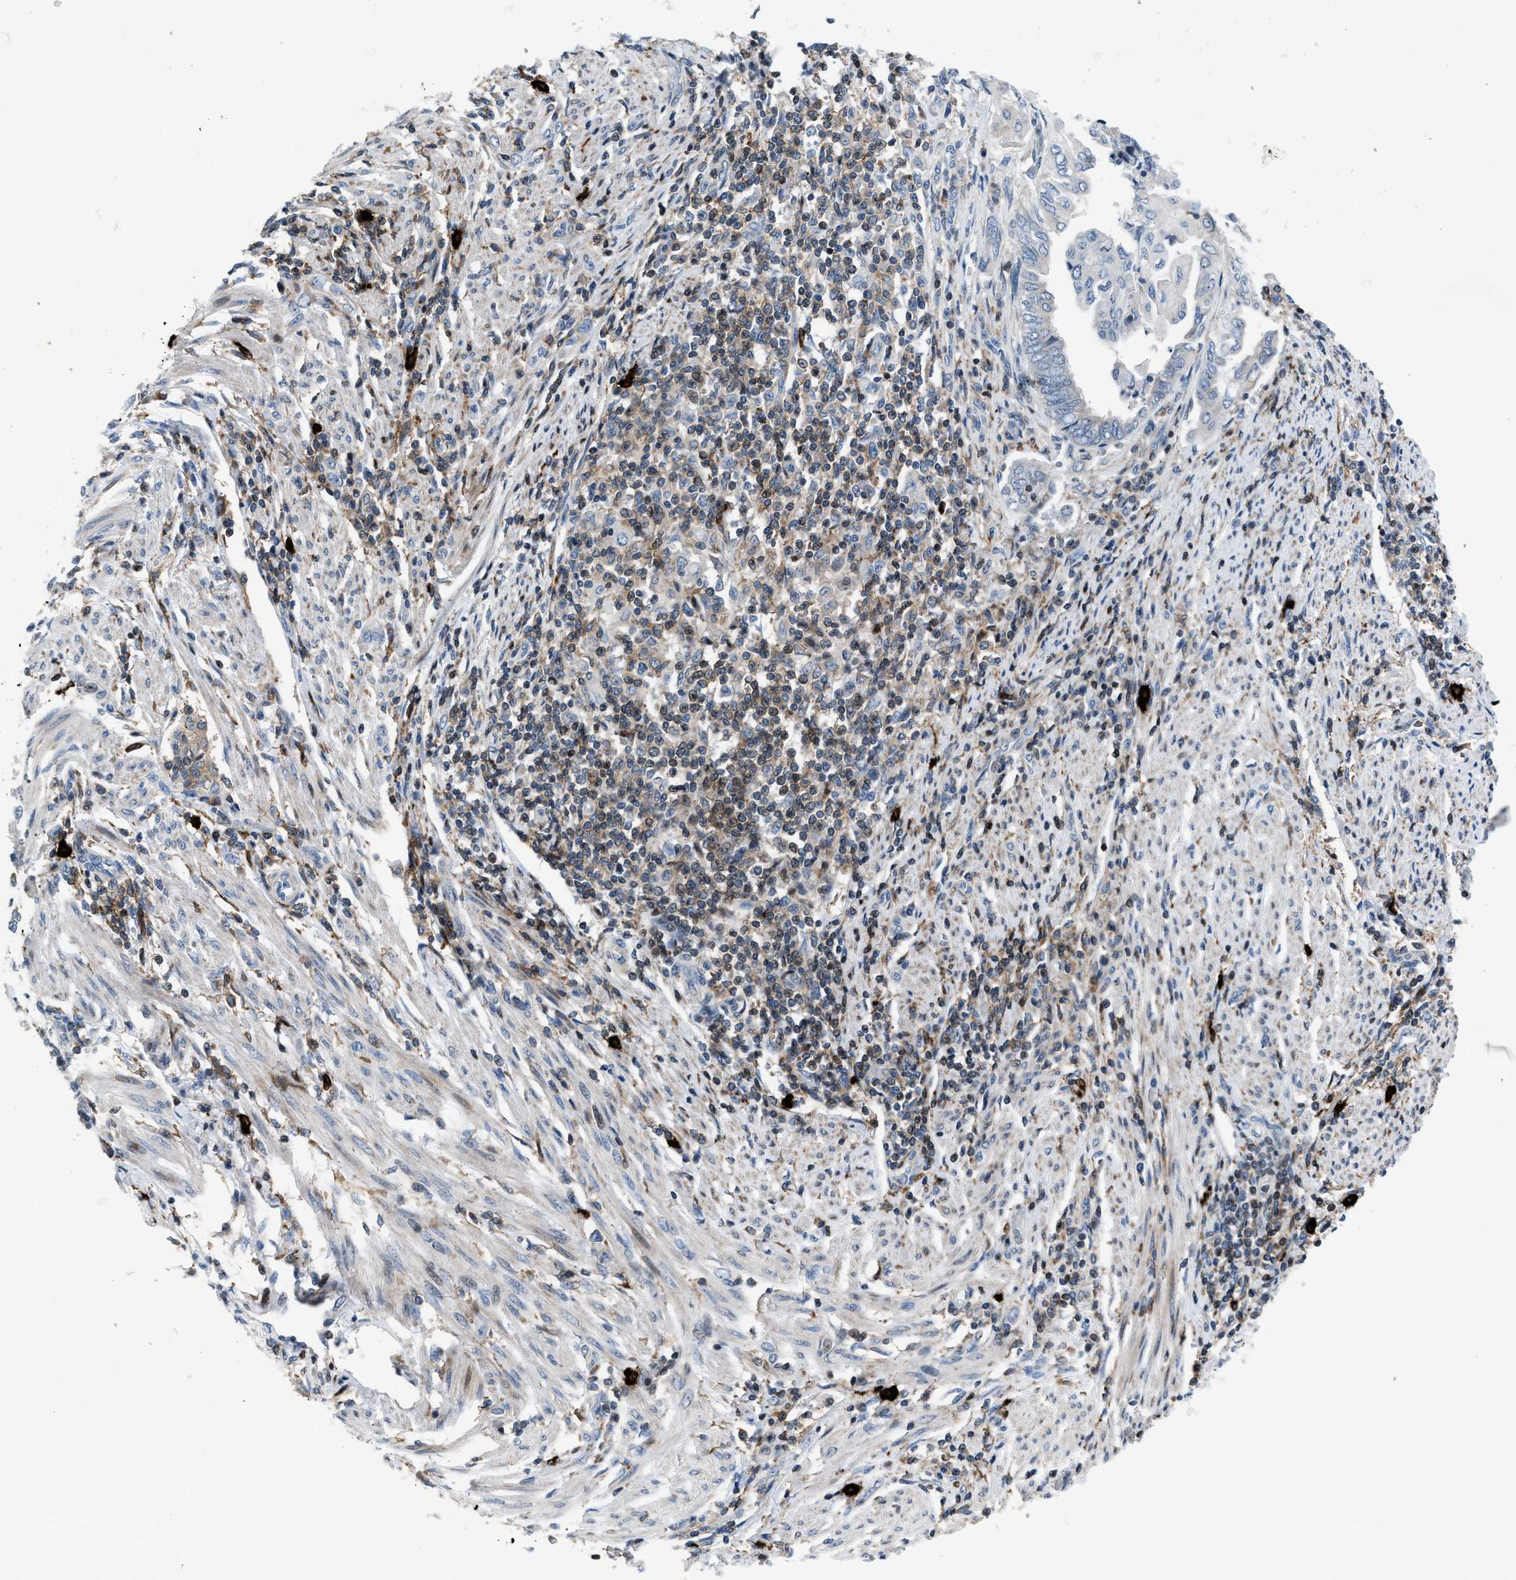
{"staining": {"intensity": "negative", "quantity": "none", "location": "none"}, "tissue": "endometrial cancer", "cell_type": "Tumor cells", "image_type": "cancer", "snomed": [{"axis": "morphology", "description": "Adenocarcinoma, NOS"}, {"axis": "topography", "description": "Uterus"}, {"axis": "topography", "description": "Endometrium"}], "caption": "Immunohistochemical staining of endometrial cancer shows no significant expression in tumor cells. The staining is performed using DAB brown chromogen with nuclei counter-stained in using hematoxylin.", "gene": "ATP9A", "patient": {"sex": "female", "age": 70}}